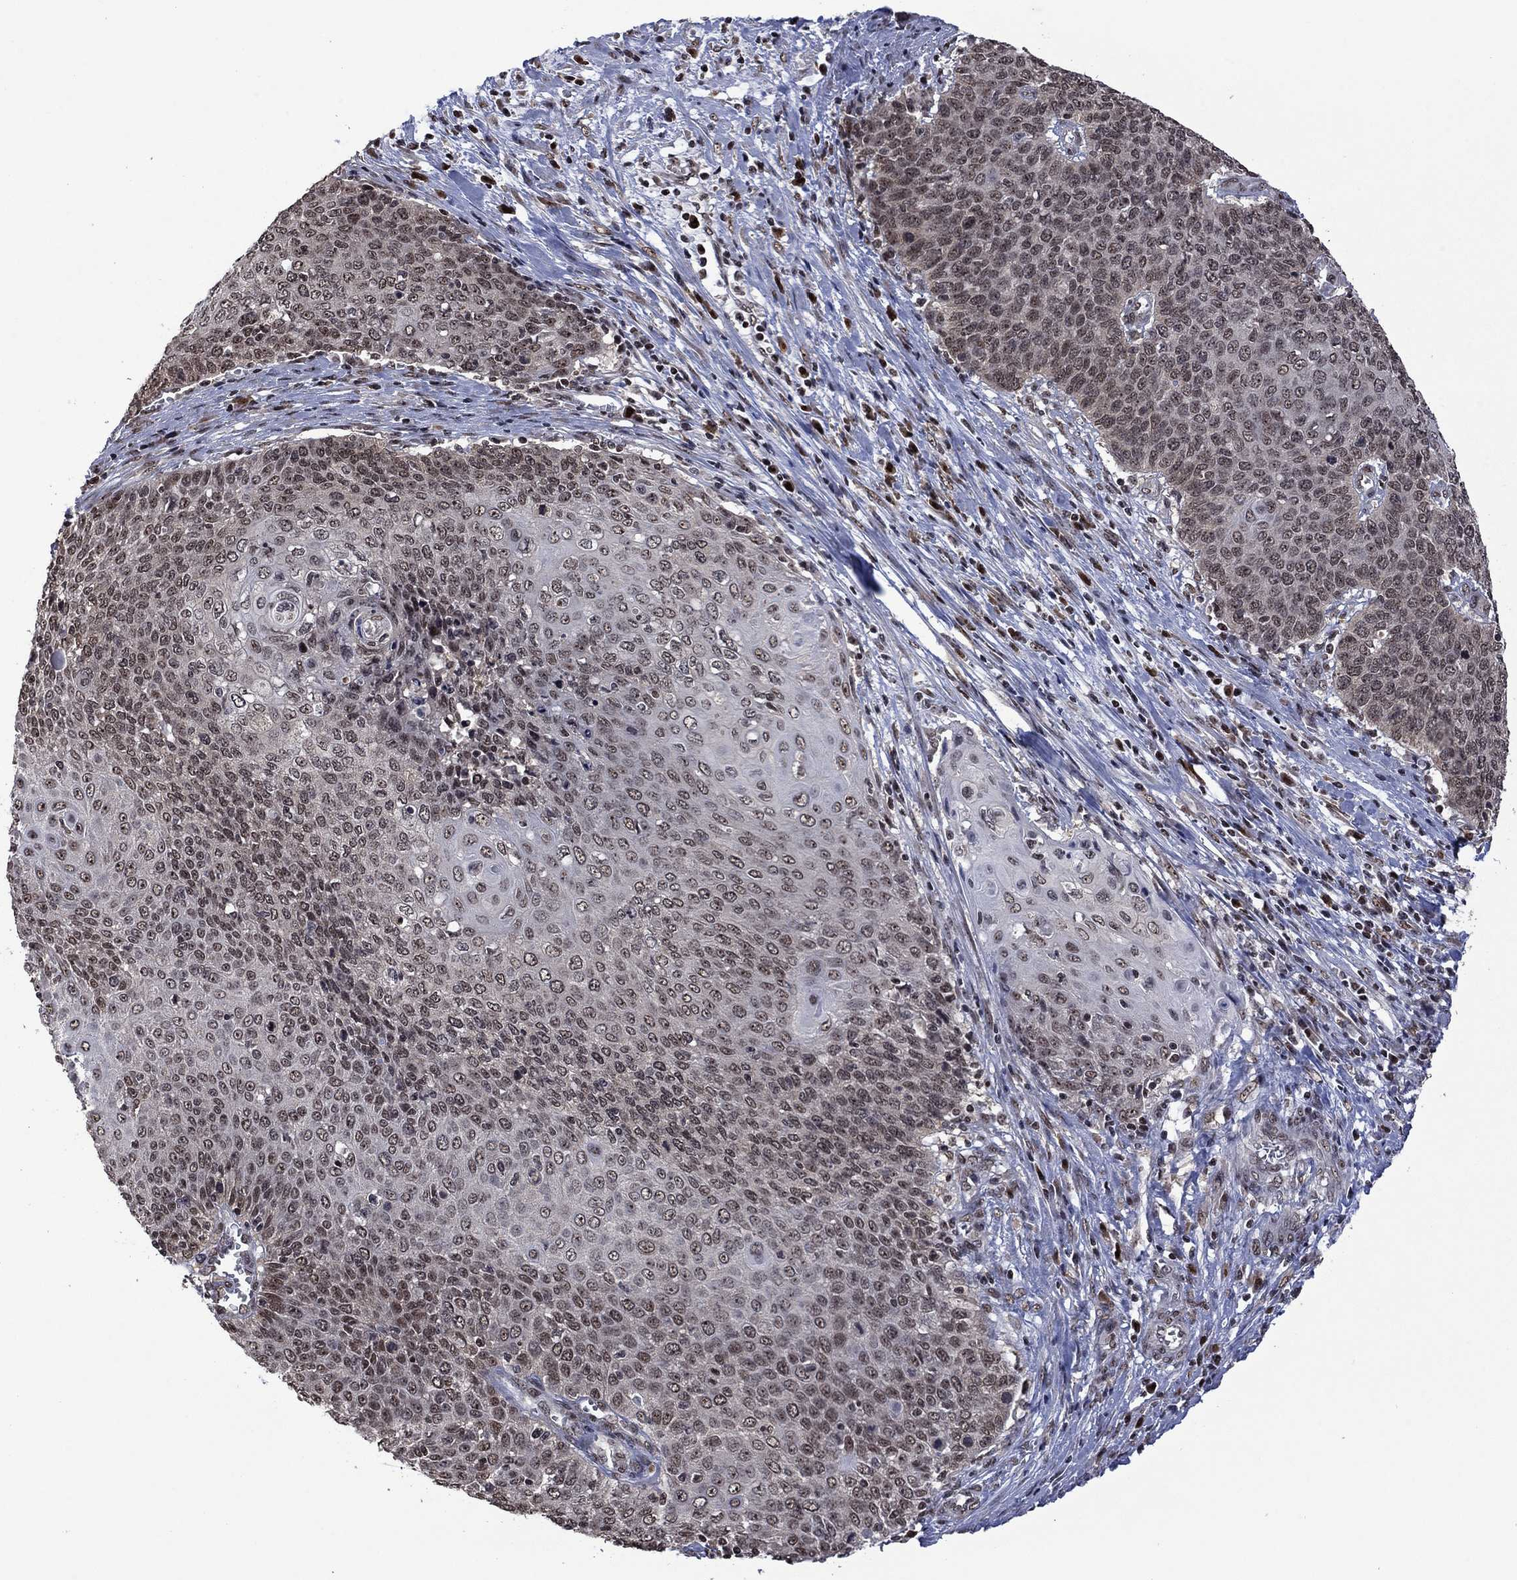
{"staining": {"intensity": "negative", "quantity": "none", "location": "none"}, "tissue": "cervical cancer", "cell_type": "Tumor cells", "image_type": "cancer", "snomed": [{"axis": "morphology", "description": "Squamous cell carcinoma, NOS"}, {"axis": "topography", "description": "Cervix"}], "caption": "Immunohistochemistry image of neoplastic tissue: cervical cancer stained with DAB (3,3'-diaminobenzidine) exhibits no significant protein expression in tumor cells. (DAB (3,3'-diaminobenzidine) immunohistochemistry visualized using brightfield microscopy, high magnification).", "gene": "FBL", "patient": {"sex": "female", "age": 39}}